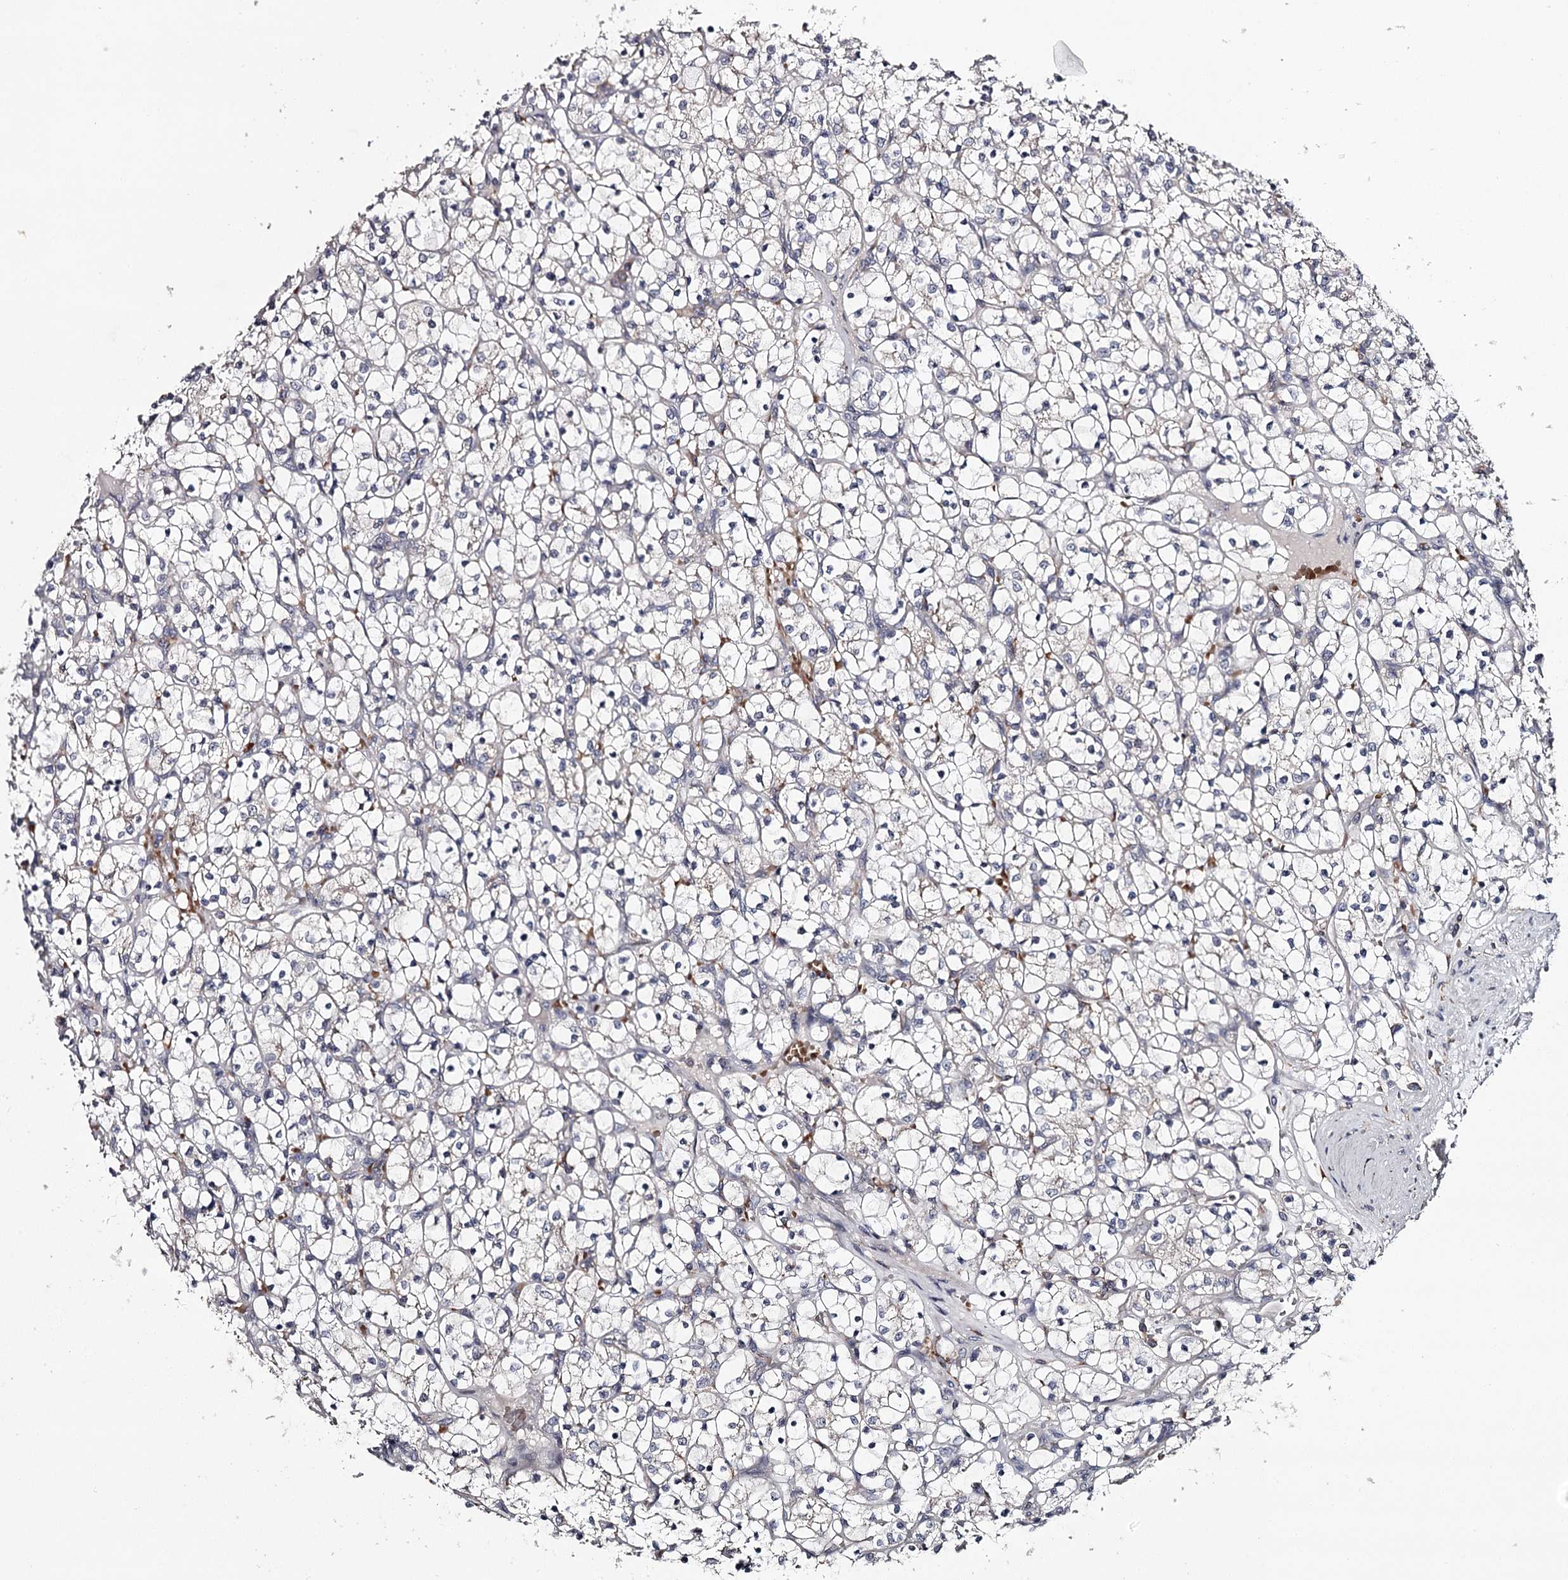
{"staining": {"intensity": "negative", "quantity": "none", "location": "none"}, "tissue": "renal cancer", "cell_type": "Tumor cells", "image_type": "cancer", "snomed": [{"axis": "morphology", "description": "Adenocarcinoma, NOS"}, {"axis": "topography", "description": "Kidney"}], "caption": "DAB (3,3'-diaminobenzidine) immunohistochemical staining of adenocarcinoma (renal) demonstrates no significant staining in tumor cells. (DAB (3,3'-diaminobenzidine) immunohistochemistry (IHC) visualized using brightfield microscopy, high magnification).", "gene": "RASSF6", "patient": {"sex": "female", "age": 69}}